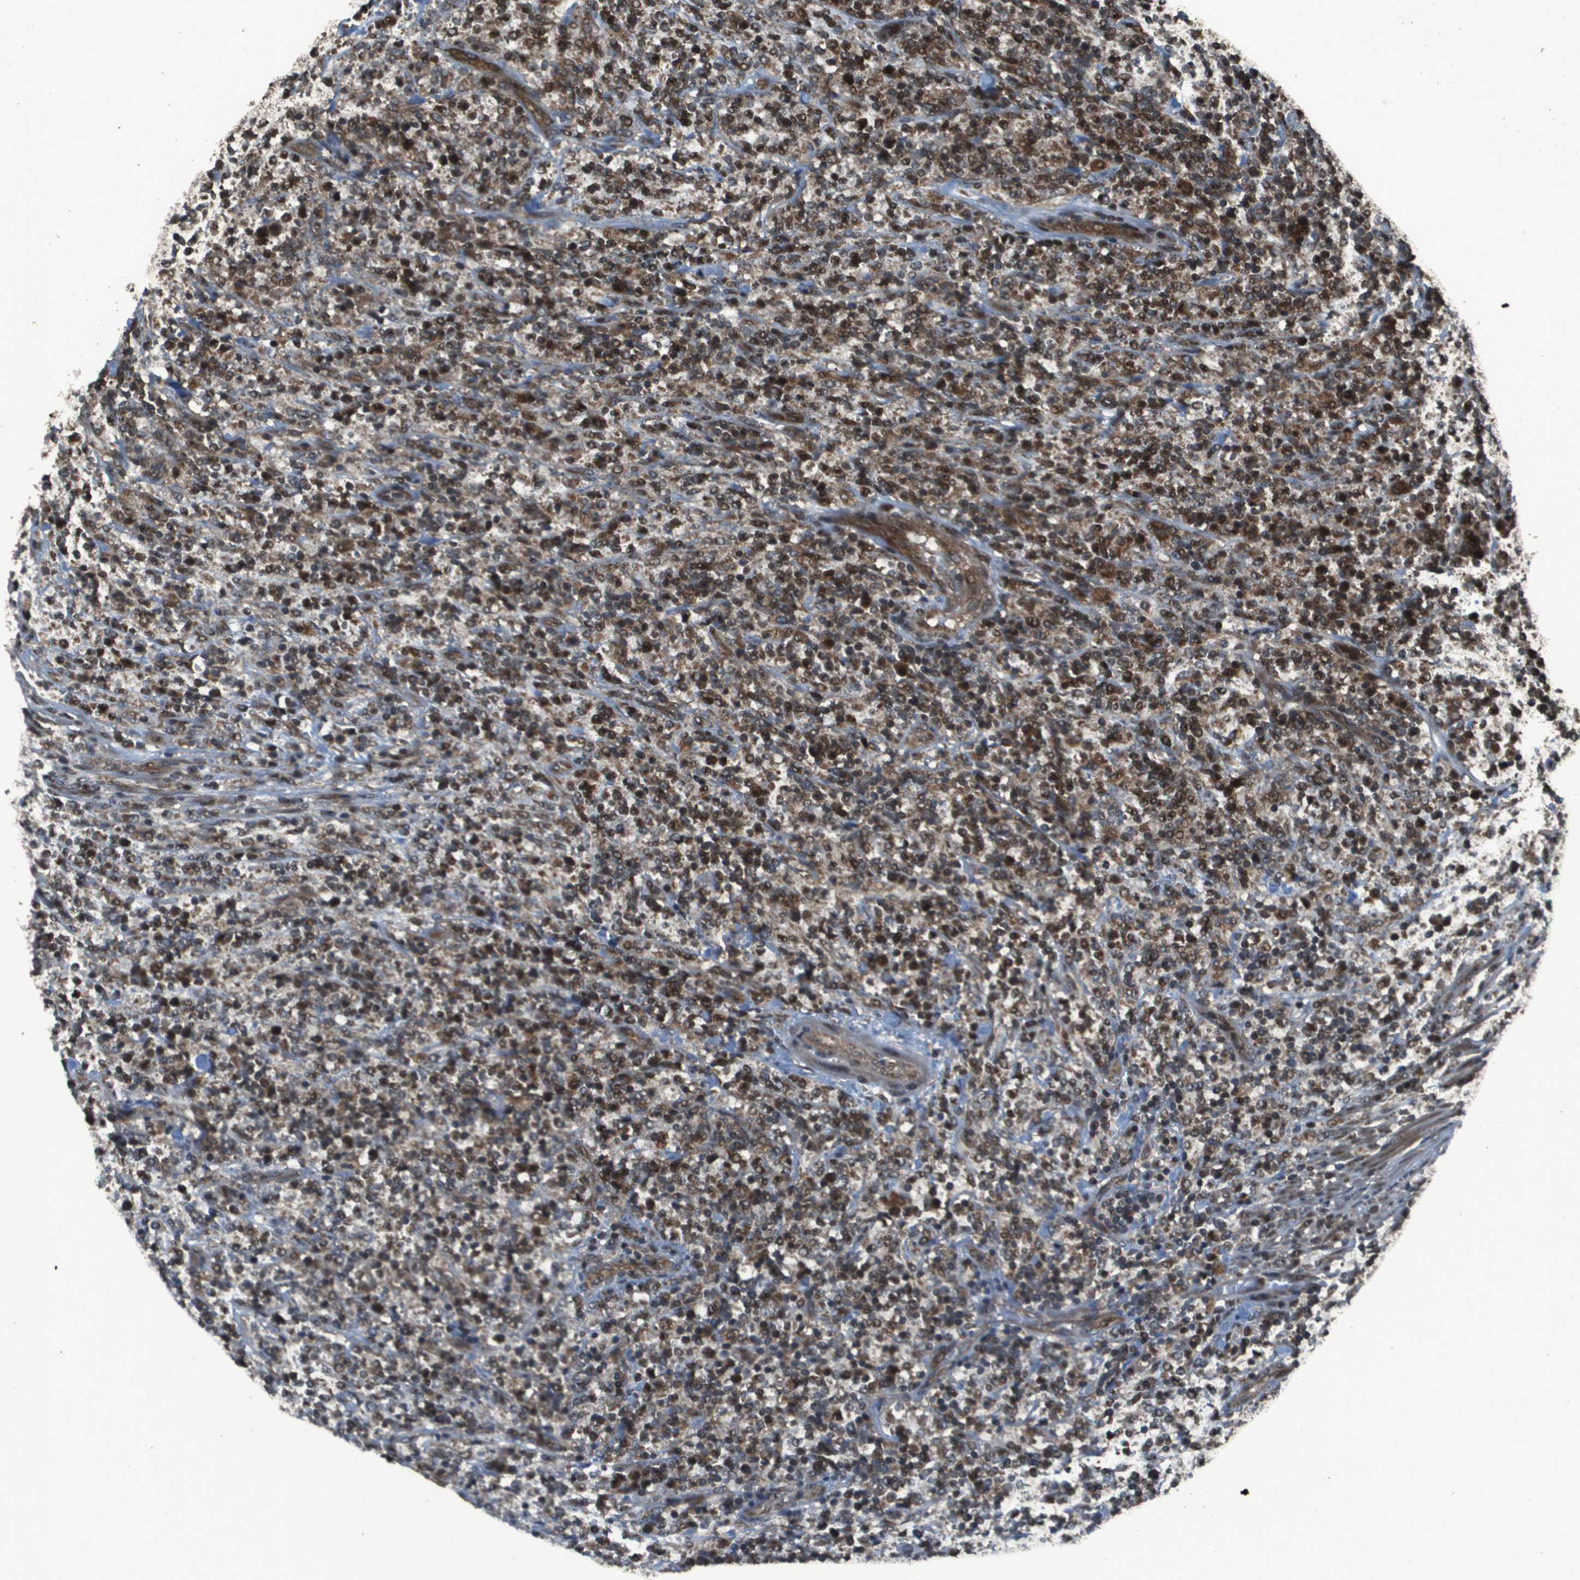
{"staining": {"intensity": "moderate", "quantity": ">75%", "location": "cytoplasmic/membranous"}, "tissue": "lymphoma", "cell_type": "Tumor cells", "image_type": "cancer", "snomed": [{"axis": "morphology", "description": "Malignant lymphoma, non-Hodgkin's type, High grade"}, {"axis": "topography", "description": "Soft tissue"}], "caption": "Immunohistochemical staining of high-grade malignant lymphoma, non-Hodgkin's type exhibits moderate cytoplasmic/membranous protein staining in about >75% of tumor cells. Immunohistochemistry (ihc) stains the protein of interest in brown and the nuclei are stained blue.", "gene": "FIG4", "patient": {"sex": "male", "age": 18}}